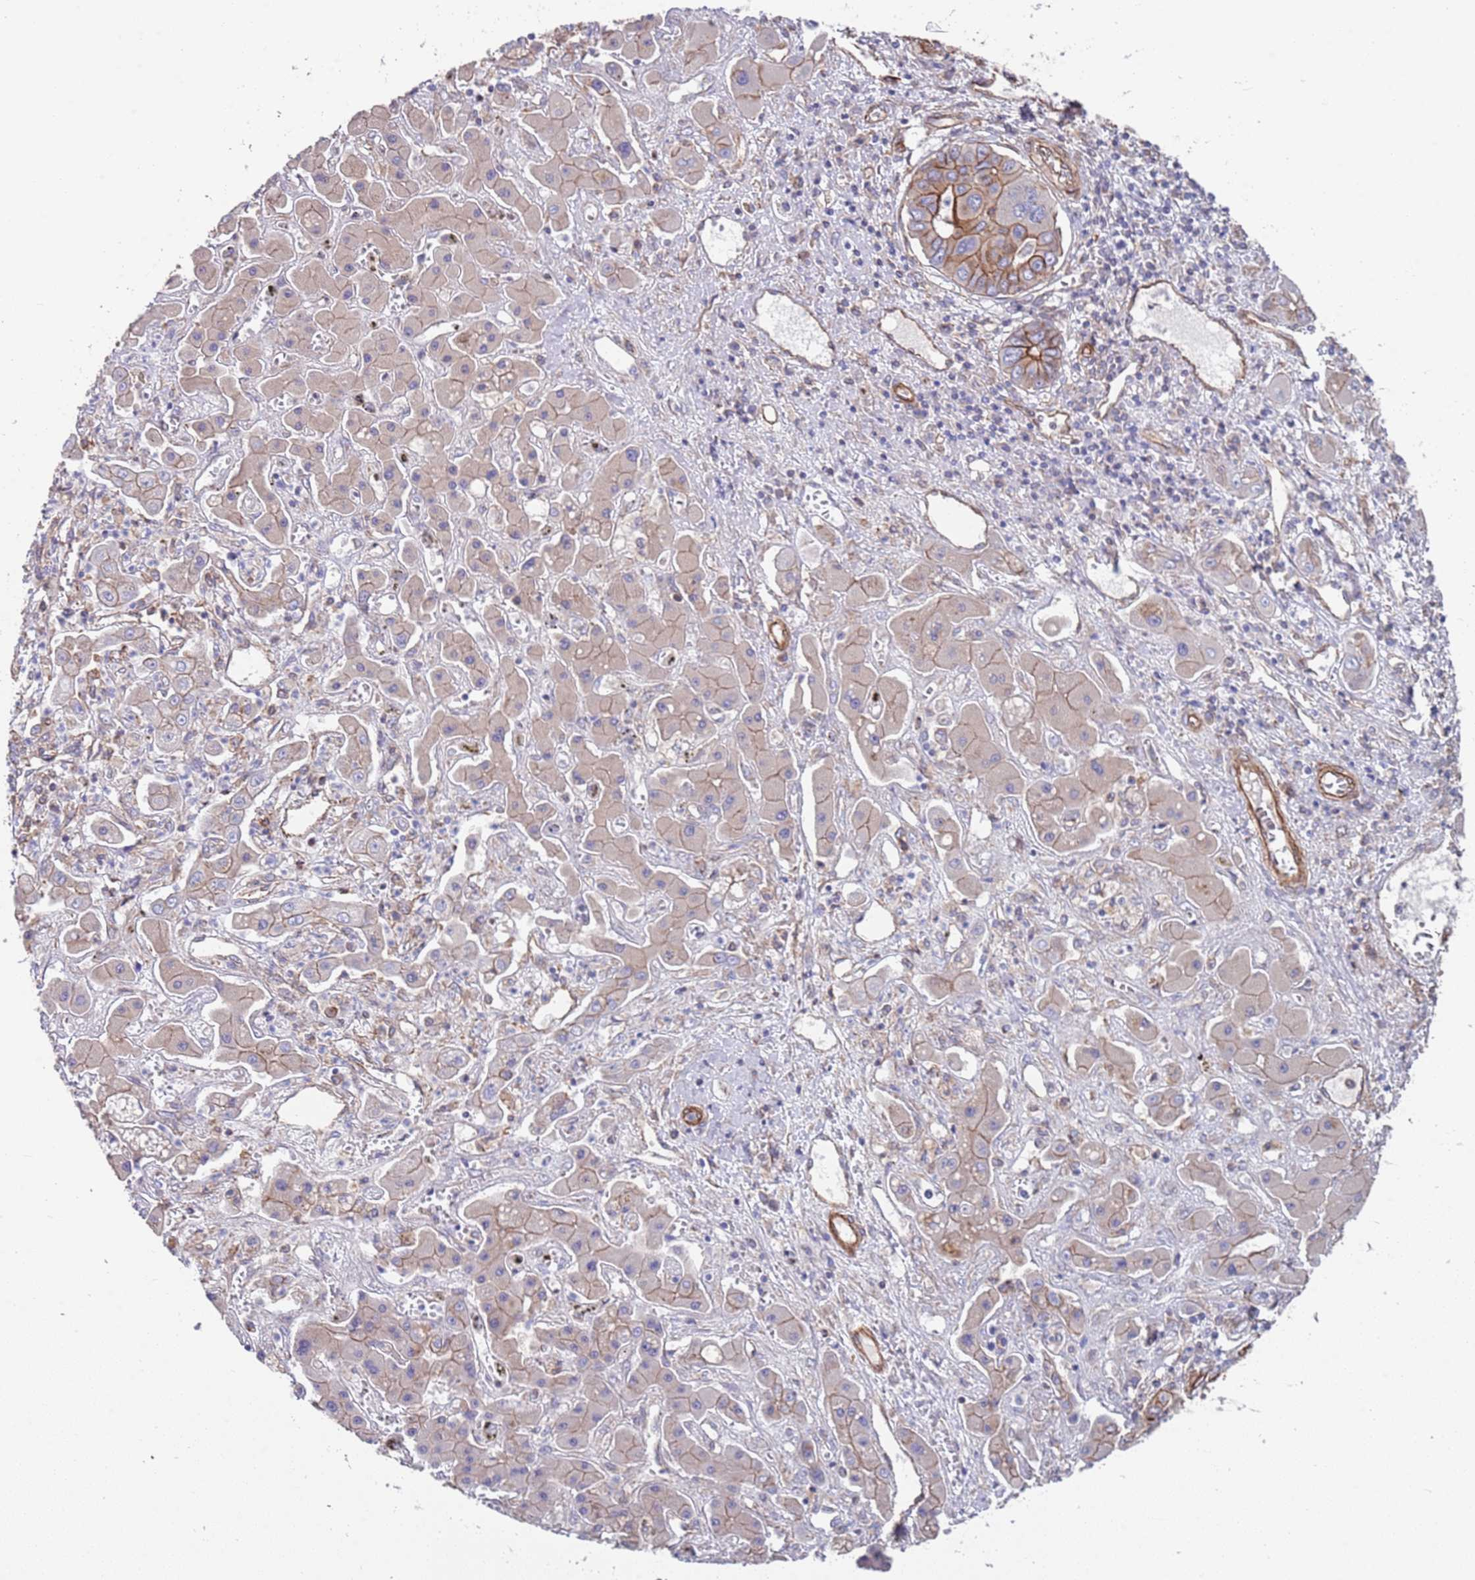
{"staining": {"intensity": "moderate", "quantity": "25%-75%", "location": "cytoplasmic/membranous"}, "tissue": "liver cancer", "cell_type": "Tumor cells", "image_type": "cancer", "snomed": [{"axis": "morphology", "description": "Cholangiocarcinoma"}, {"axis": "topography", "description": "Liver"}], "caption": "DAB immunohistochemical staining of human cholangiocarcinoma (liver) shows moderate cytoplasmic/membranous protein expression in approximately 25%-75% of tumor cells.", "gene": "JAKMIP2", "patient": {"sex": "male", "age": 67}}